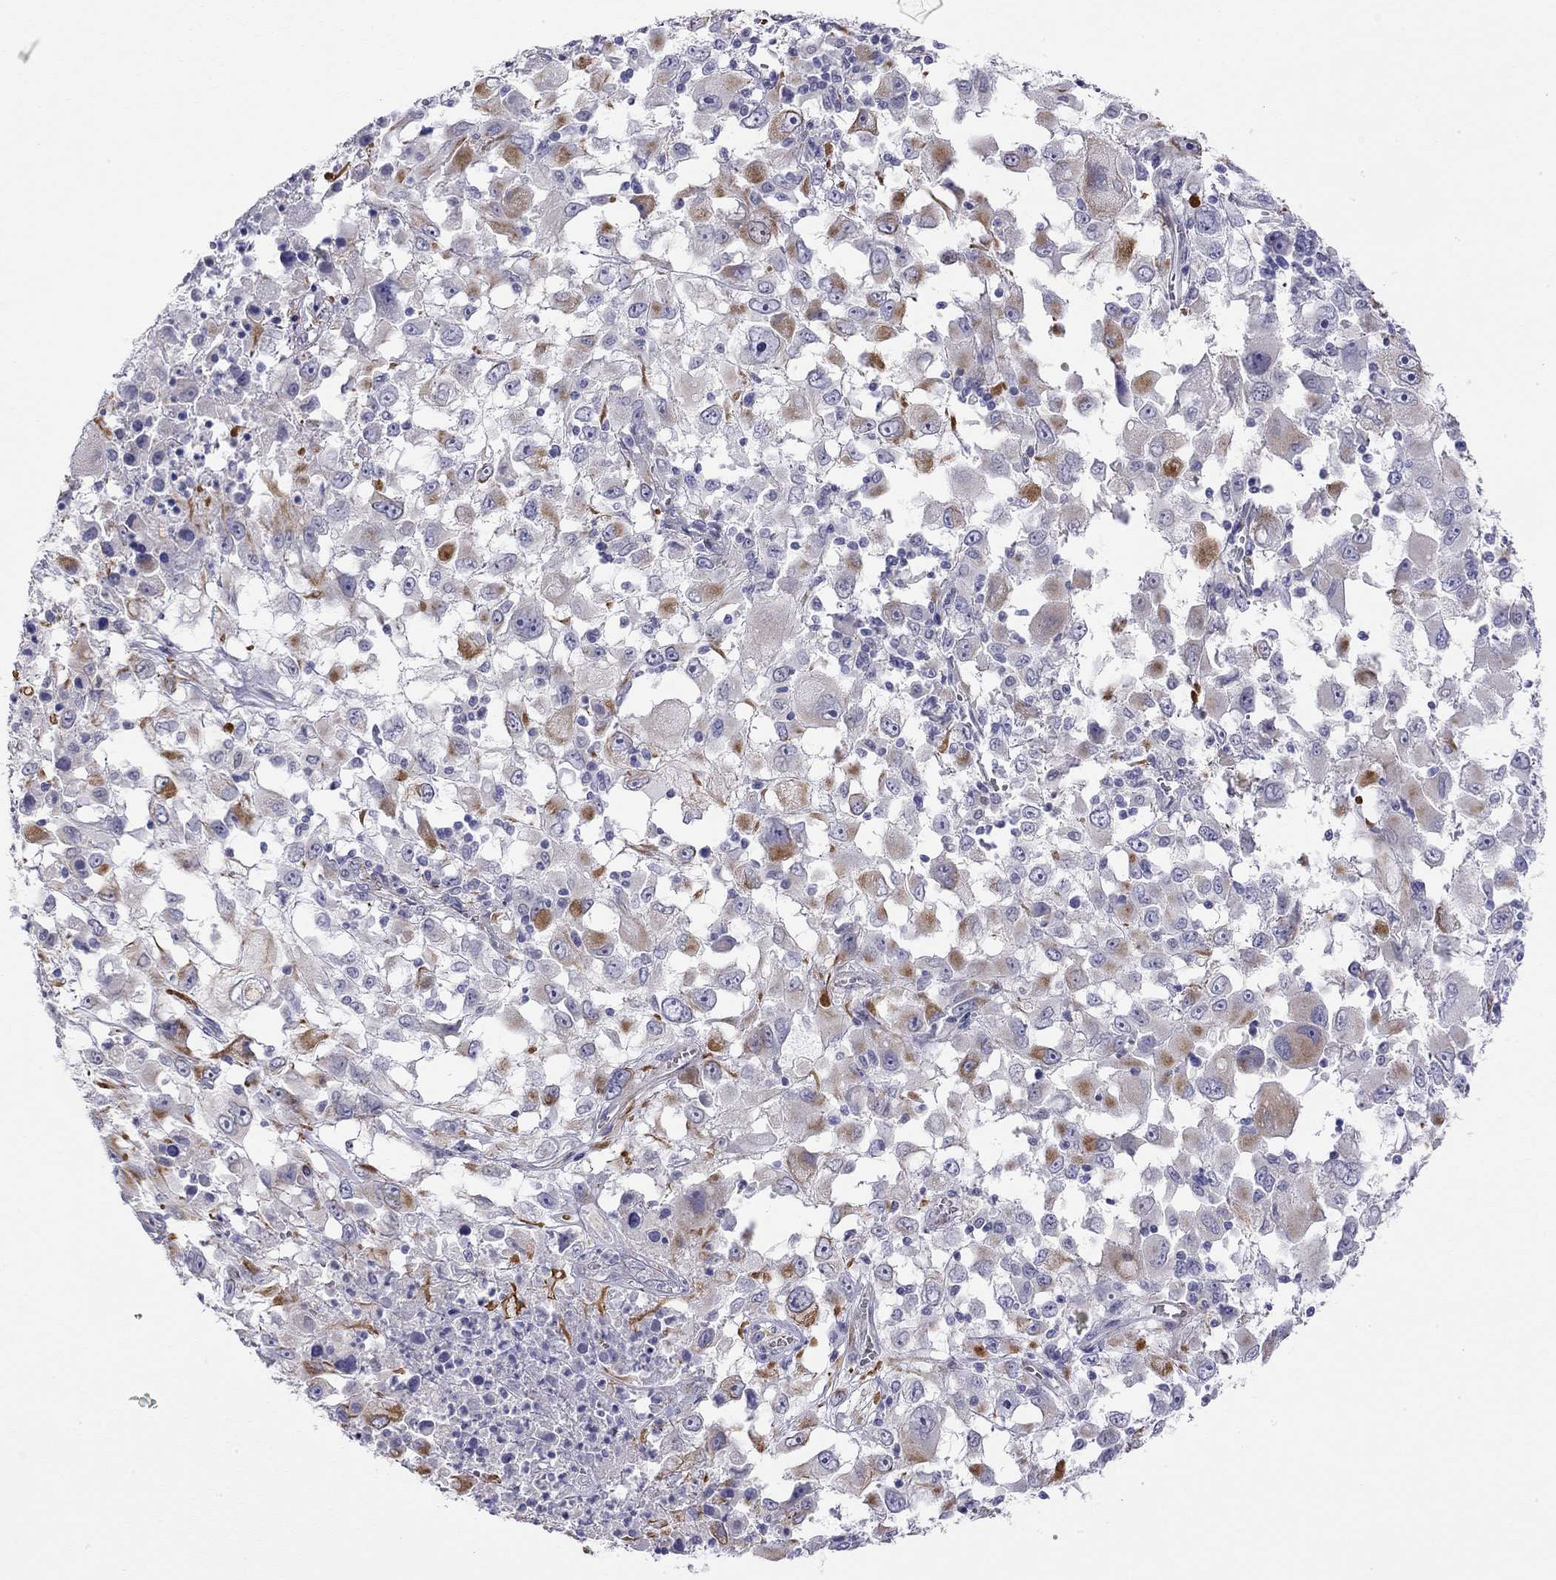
{"staining": {"intensity": "strong", "quantity": "<25%", "location": "cytoplasmic/membranous"}, "tissue": "melanoma", "cell_type": "Tumor cells", "image_type": "cancer", "snomed": [{"axis": "morphology", "description": "Malignant melanoma, Metastatic site"}, {"axis": "topography", "description": "Soft tissue"}], "caption": "Strong cytoplasmic/membranous expression for a protein is present in about <25% of tumor cells of melanoma using immunohistochemistry (IHC).", "gene": "RTL1", "patient": {"sex": "male", "age": 50}}